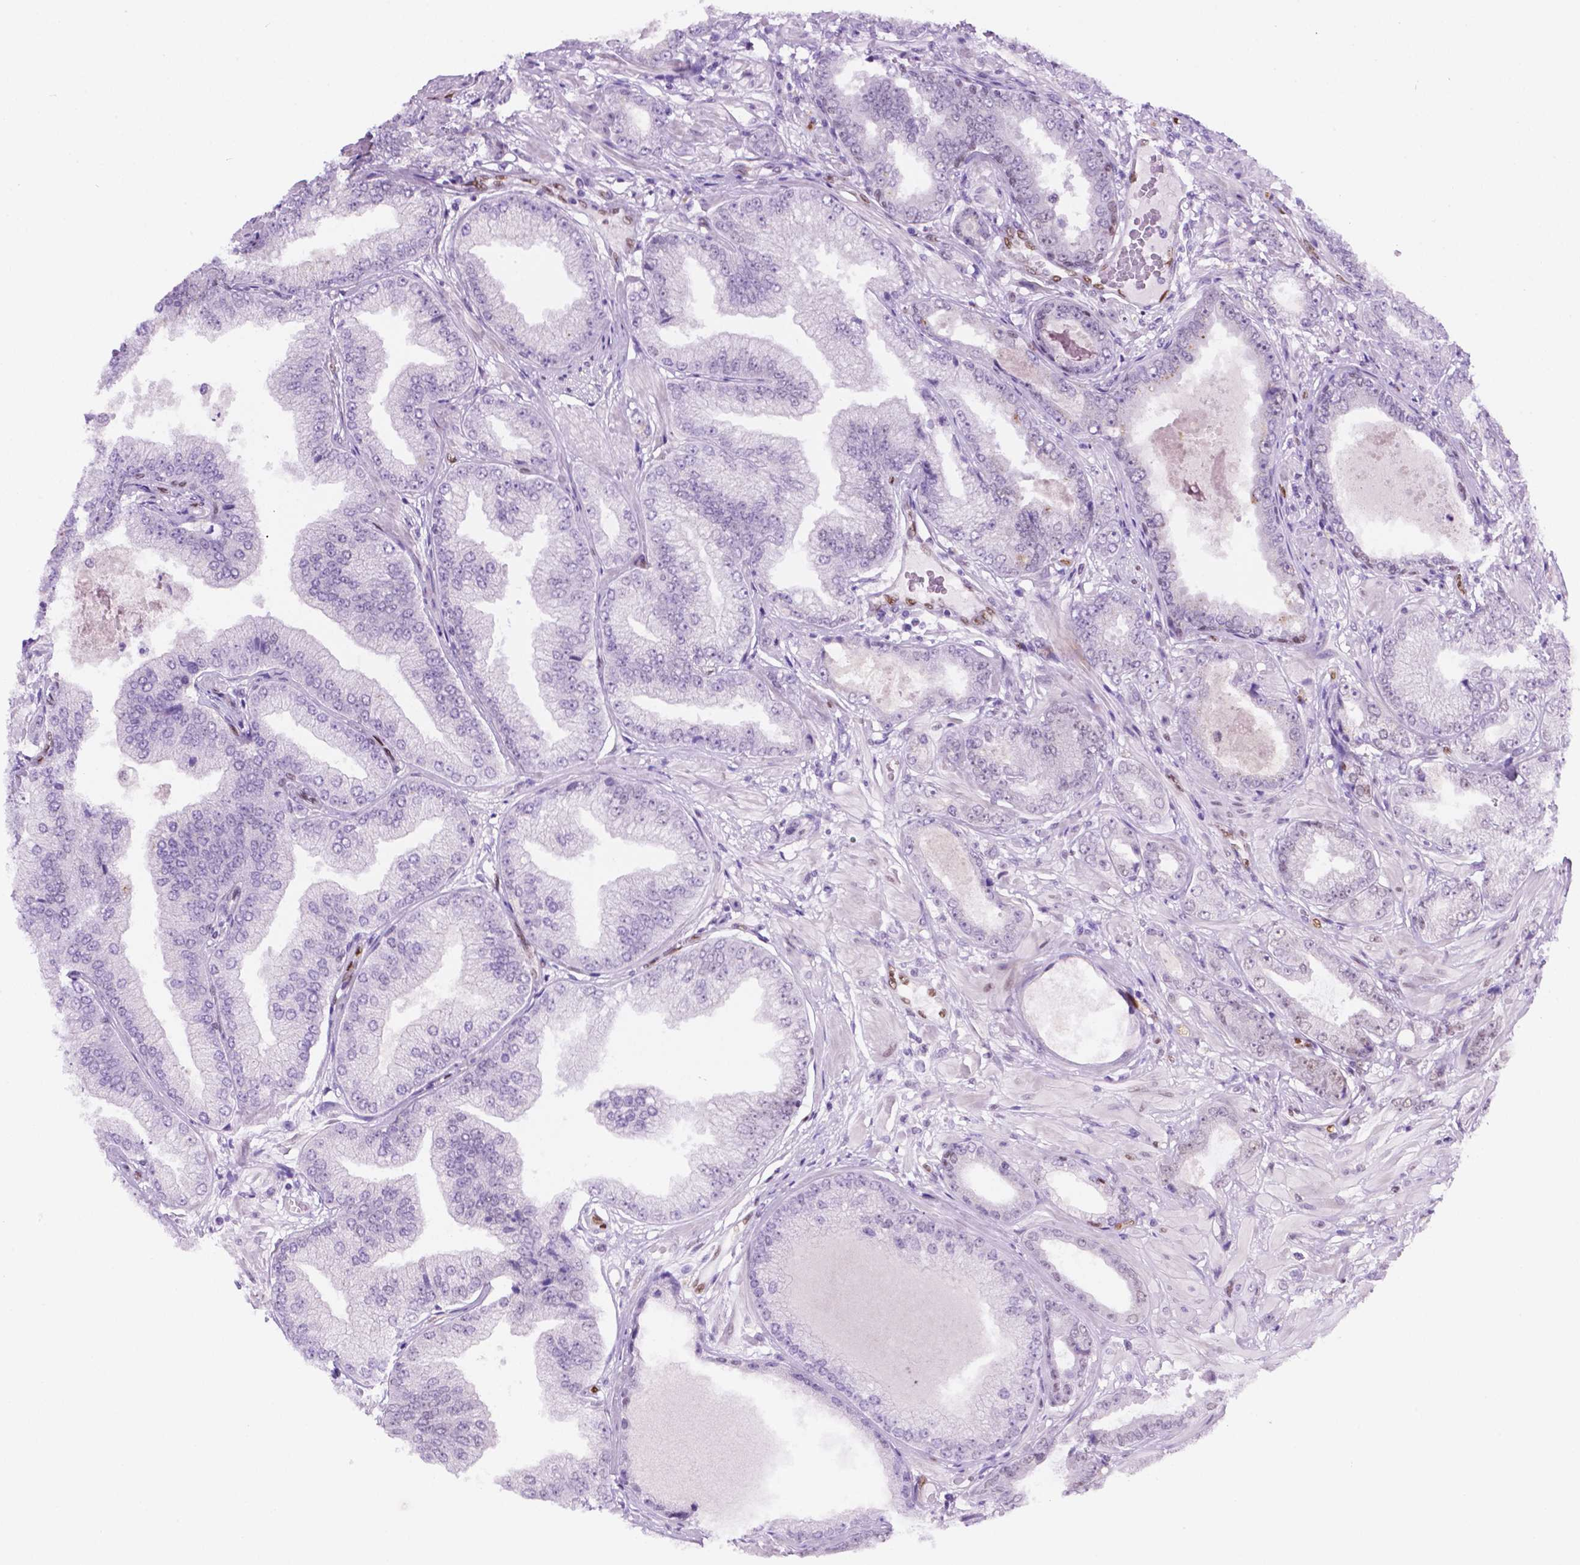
{"staining": {"intensity": "negative", "quantity": "none", "location": "none"}, "tissue": "prostate cancer", "cell_type": "Tumor cells", "image_type": "cancer", "snomed": [{"axis": "morphology", "description": "Adenocarcinoma, Low grade"}, {"axis": "topography", "description": "Prostate"}], "caption": "Tumor cells are negative for brown protein staining in prostate cancer.", "gene": "ERF", "patient": {"sex": "male", "age": 55}}